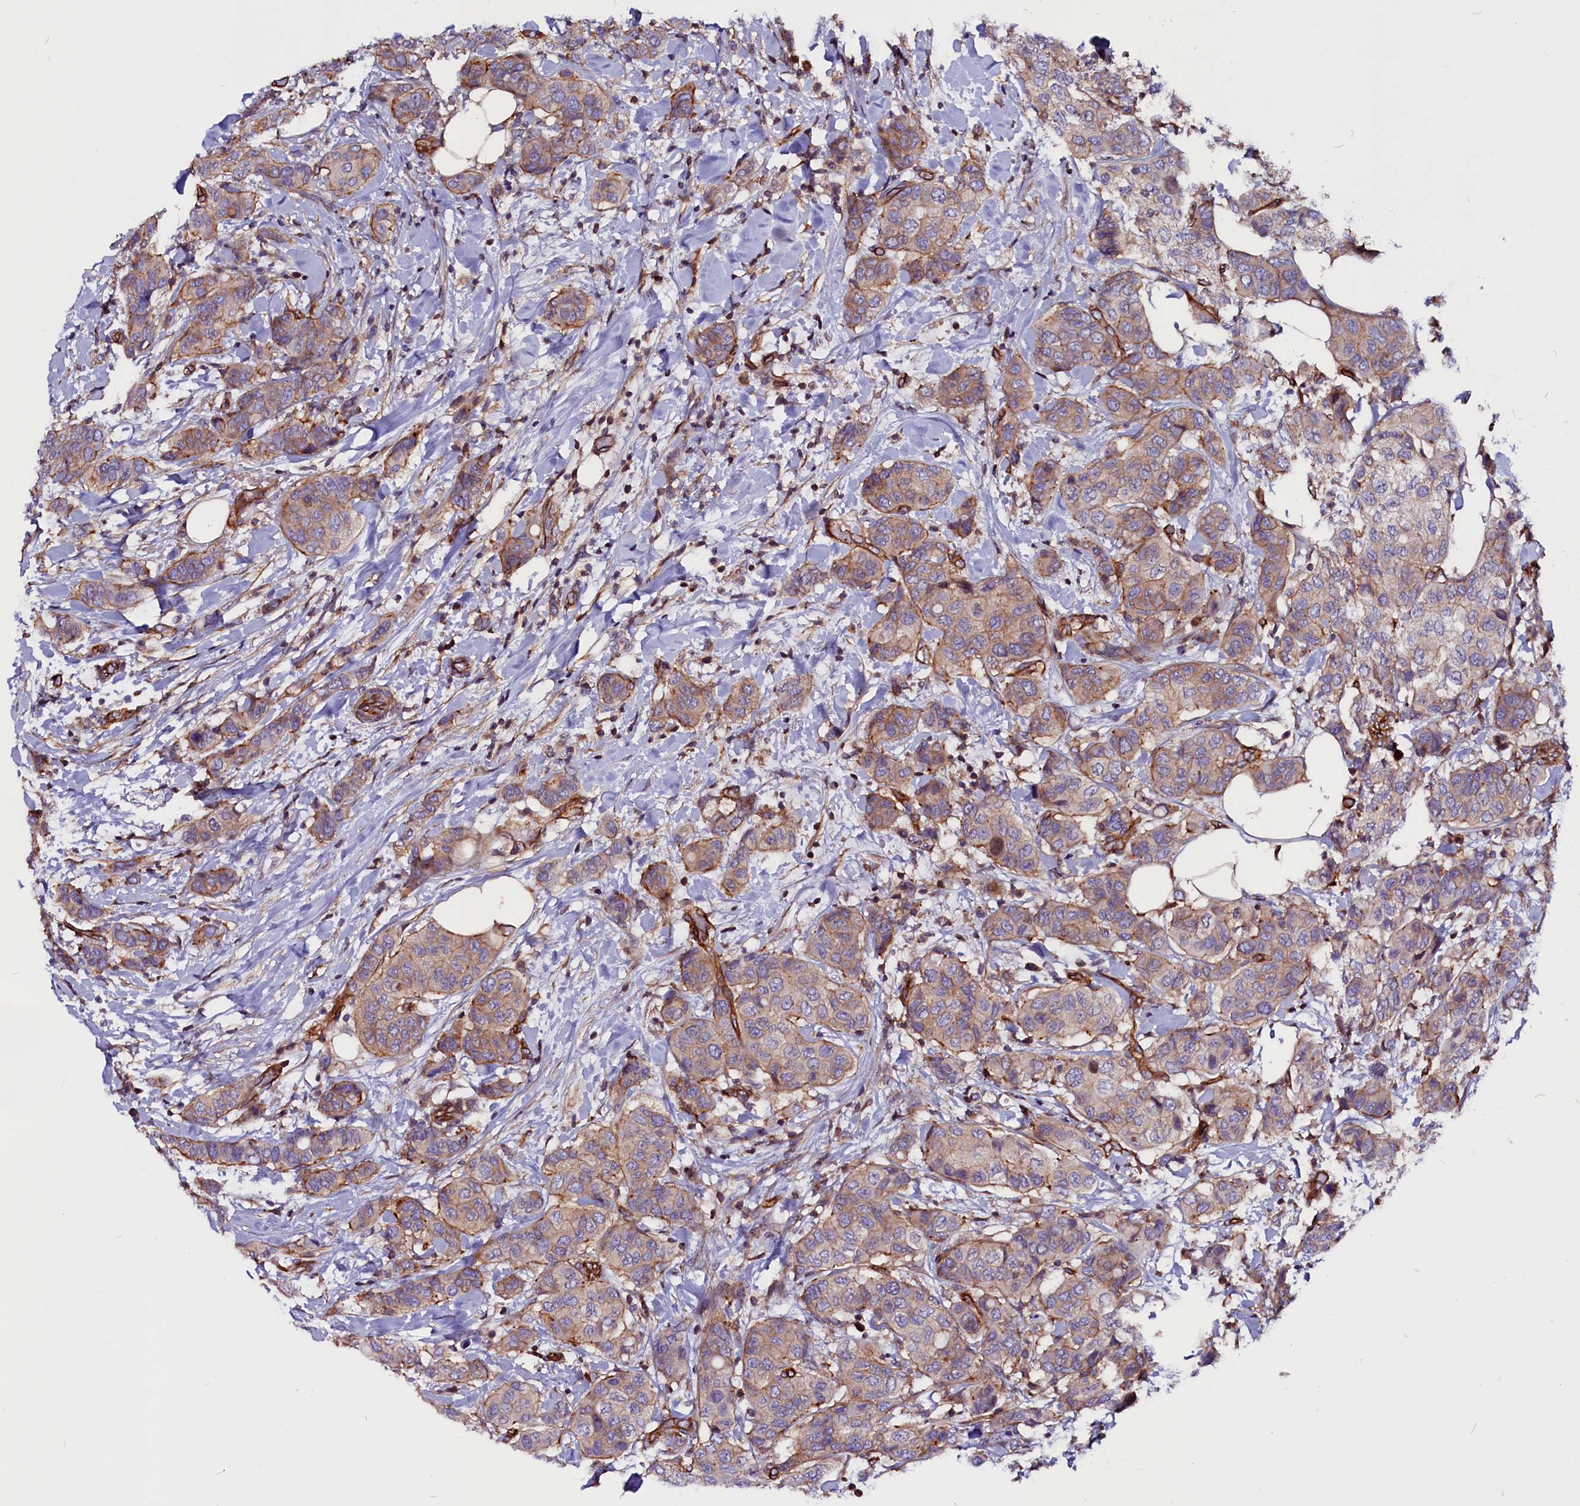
{"staining": {"intensity": "weak", "quantity": "25%-75%", "location": "cytoplasmic/membranous"}, "tissue": "breast cancer", "cell_type": "Tumor cells", "image_type": "cancer", "snomed": [{"axis": "morphology", "description": "Lobular carcinoma"}, {"axis": "topography", "description": "Breast"}], "caption": "This image reveals breast cancer (lobular carcinoma) stained with immunohistochemistry (IHC) to label a protein in brown. The cytoplasmic/membranous of tumor cells show weak positivity for the protein. Nuclei are counter-stained blue.", "gene": "ZNF749", "patient": {"sex": "female", "age": 51}}